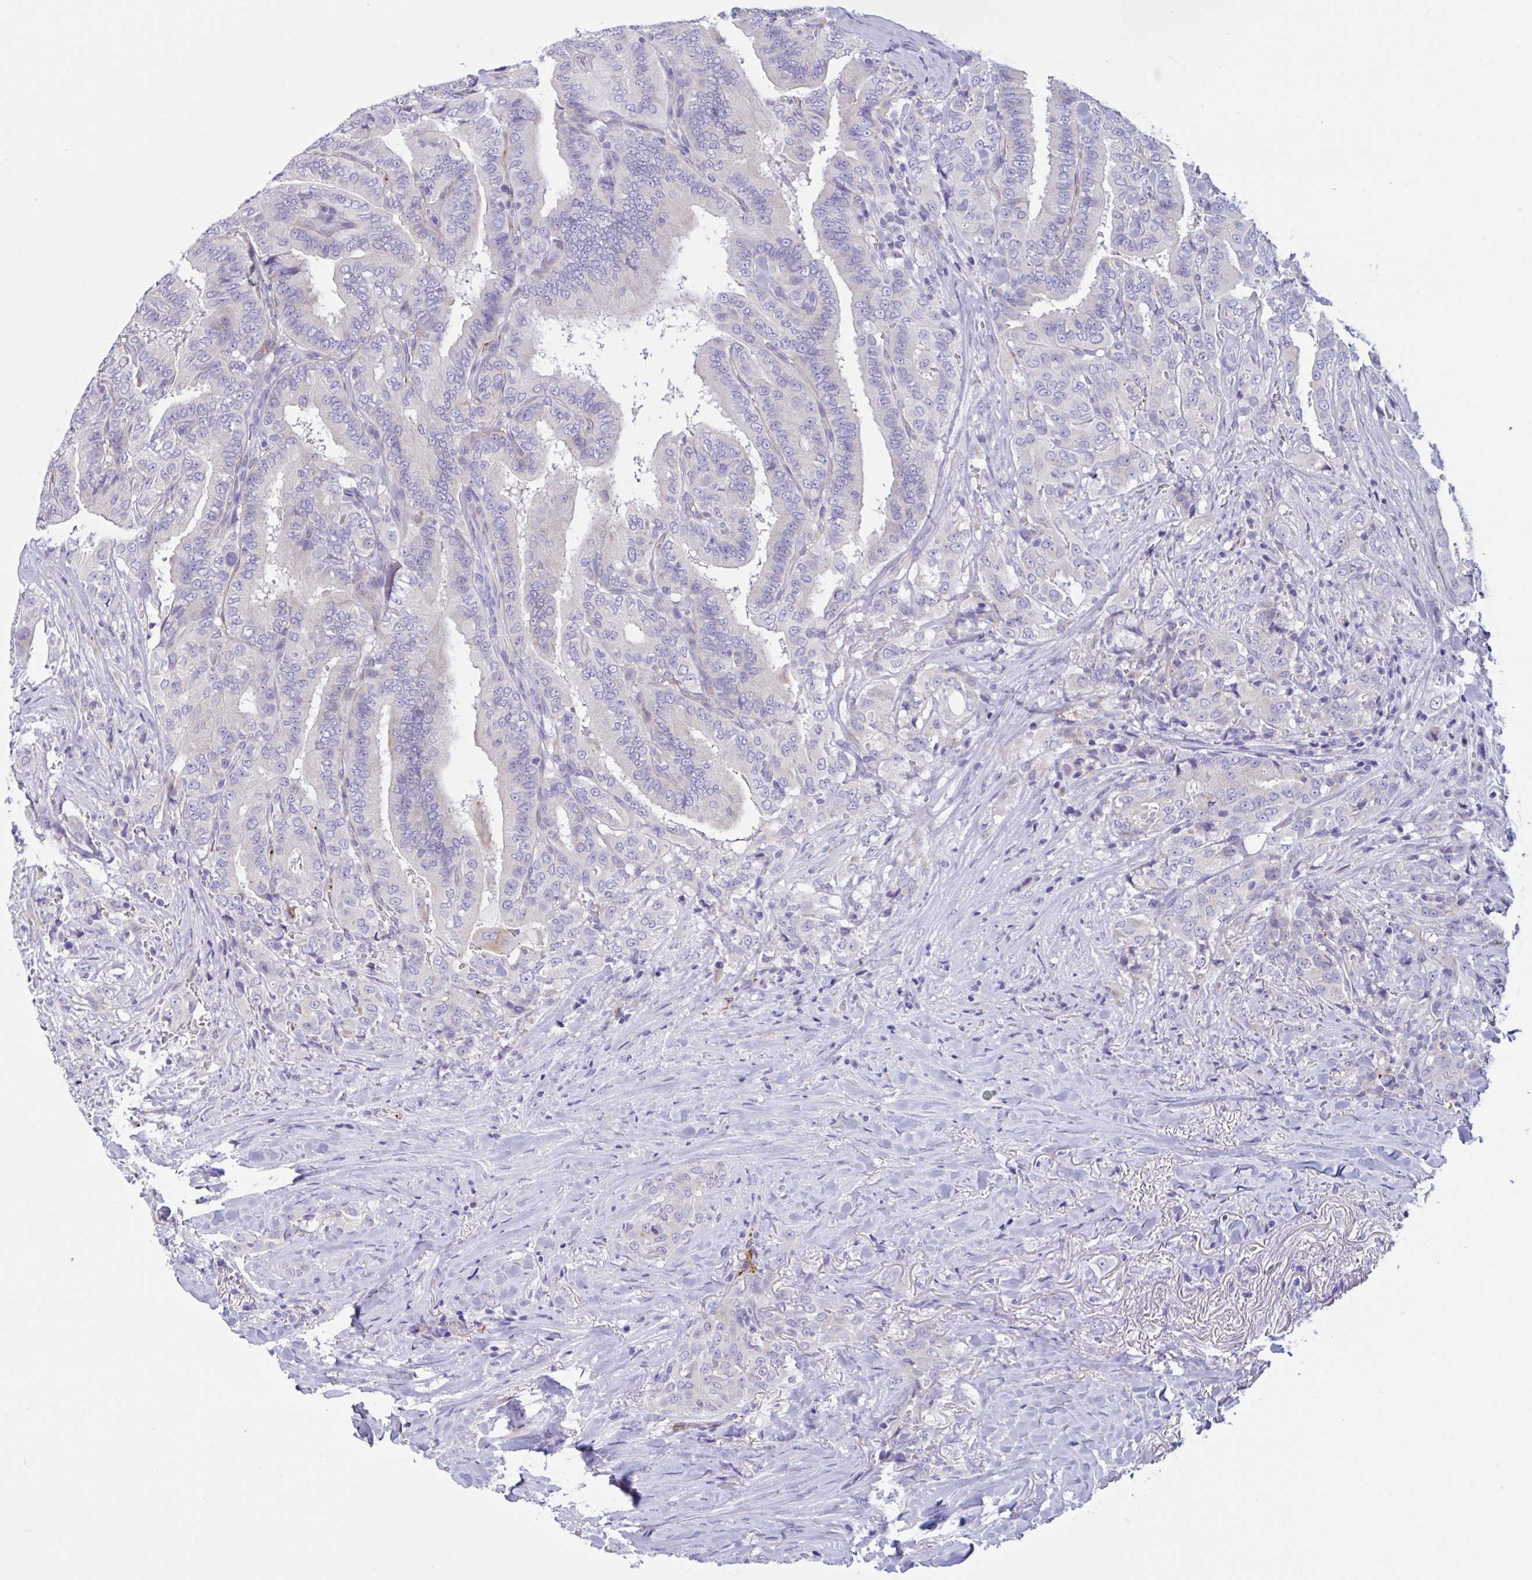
{"staining": {"intensity": "negative", "quantity": "none", "location": "none"}, "tissue": "thyroid cancer", "cell_type": "Tumor cells", "image_type": "cancer", "snomed": [{"axis": "morphology", "description": "Papillary adenocarcinoma, NOS"}, {"axis": "topography", "description": "Thyroid gland"}], "caption": "DAB (3,3'-diaminobenzidine) immunohistochemical staining of human thyroid papillary adenocarcinoma demonstrates no significant staining in tumor cells.", "gene": "RPL22L1", "patient": {"sex": "male", "age": 61}}